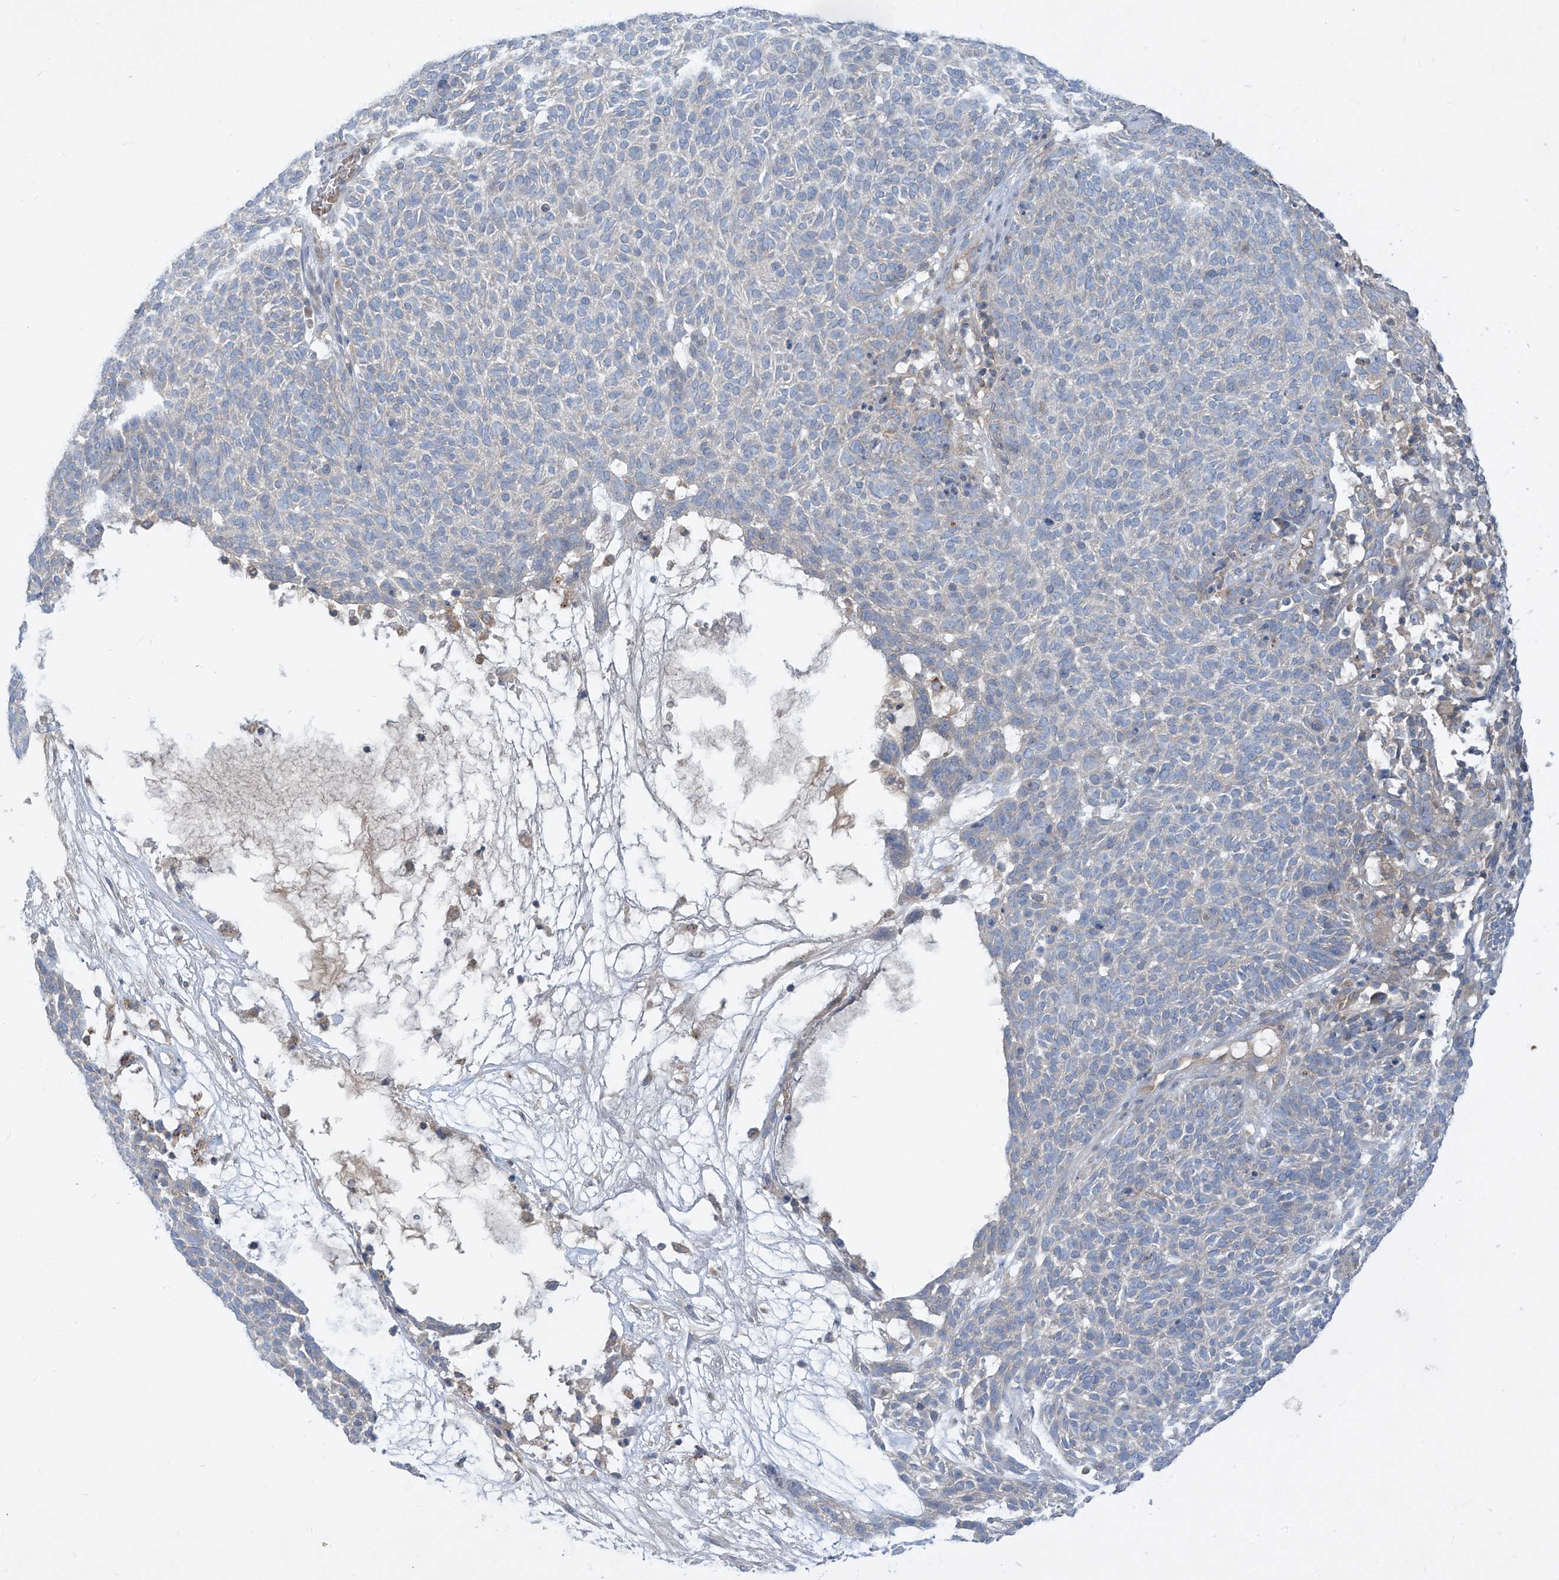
{"staining": {"intensity": "negative", "quantity": "none", "location": "none"}, "tissue": "skin cancer", "cell_type": "Tumor cells", "image_type": "cancer", "snomed": [{"axis": "morphology", "description": "Squamous cell carcinoma, NOS"}, {"axis": "topography", "description": "Skin"}], "caption": "IHC of skin squamous cell carcinoma displays no expression in tumor cells.", "gene": "DGKQ", "patient": {"sex": "female", "age": 90}}